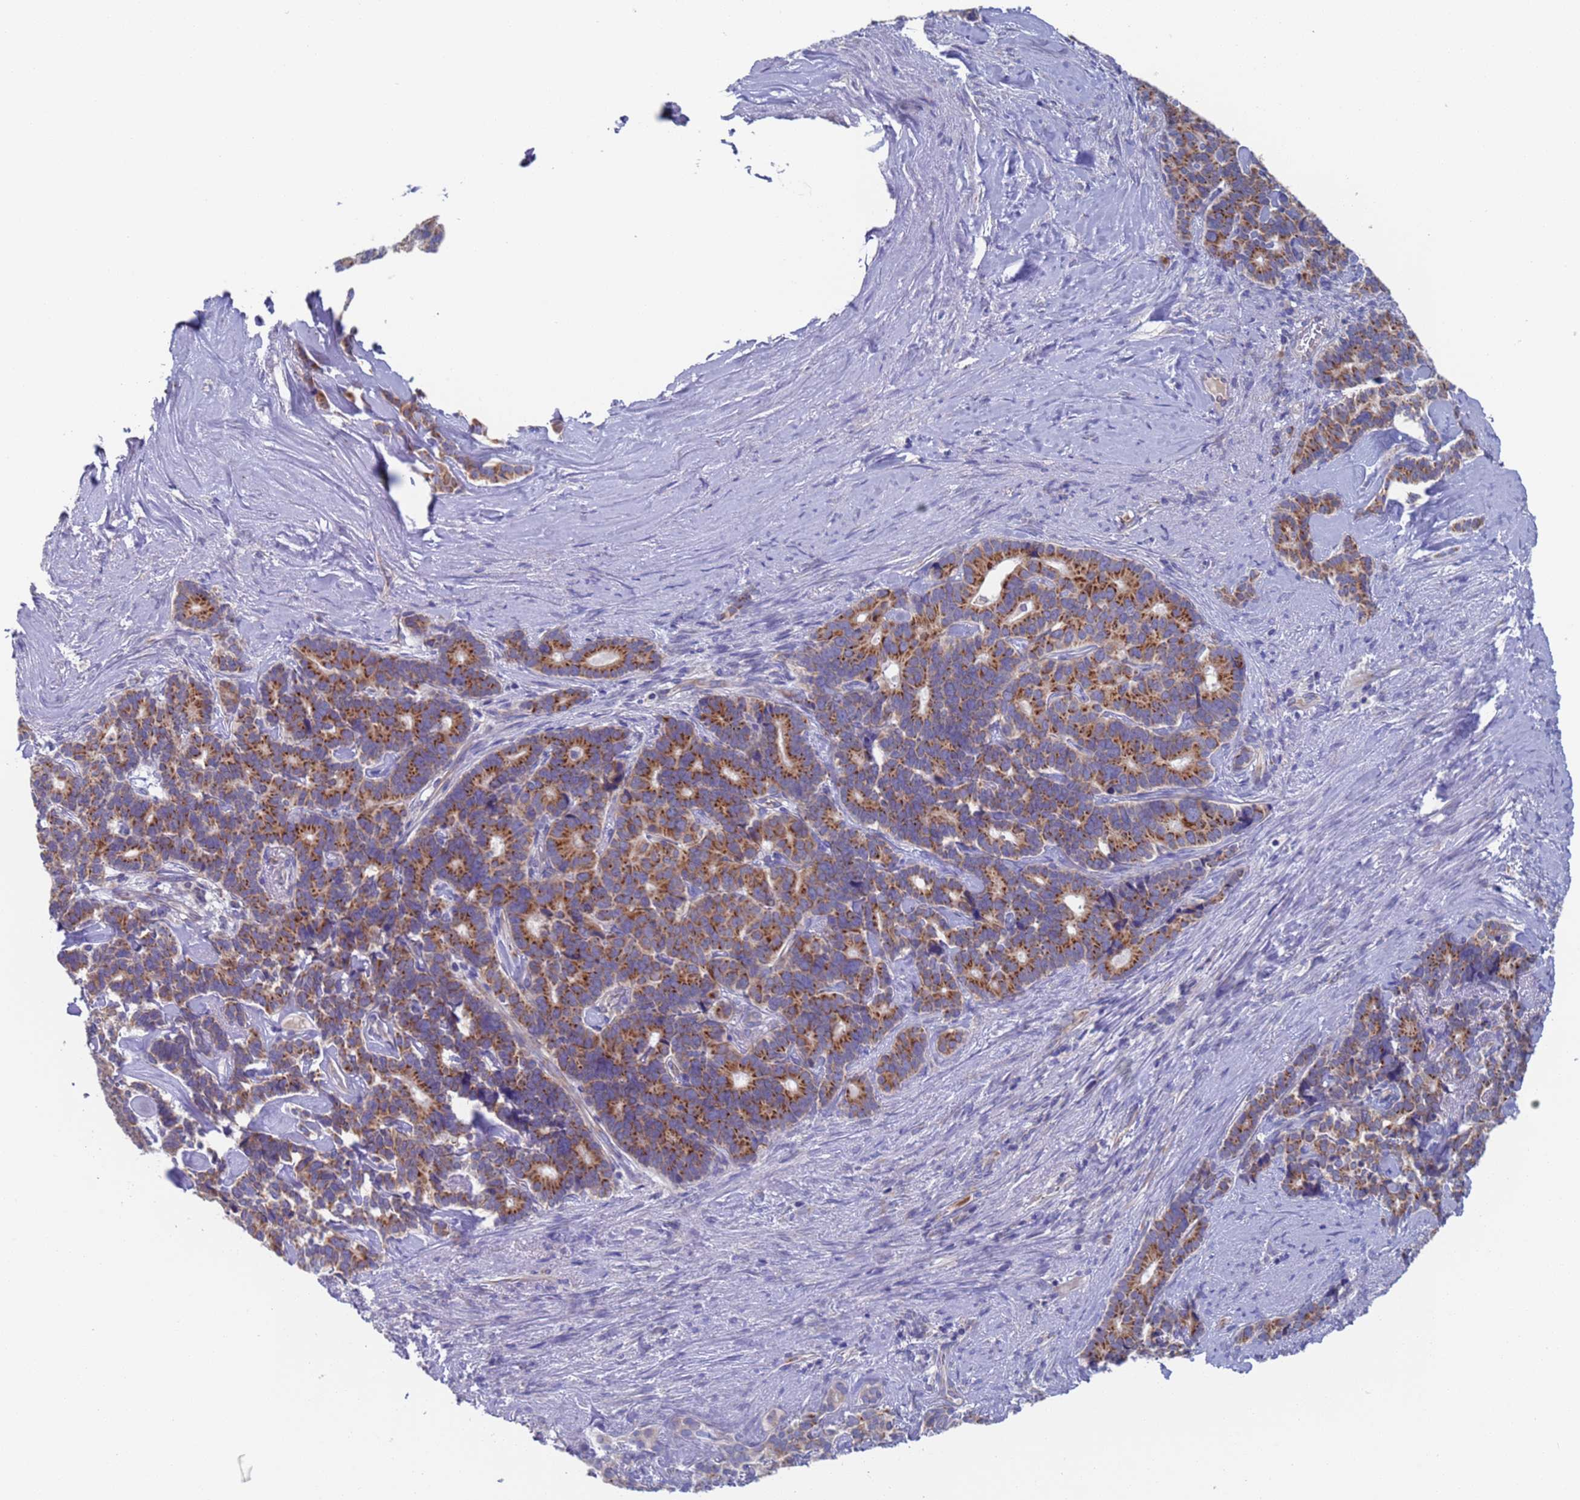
{"staining": {"intensity": "moderate", "quantity": ">75%", "location": "cytoplasmic/membranous"}, "tissue": "pancreatic cancer", "cell_type": "Tumor cells", "image_type": "cancer", "snomed": [{"axis": "morphology", "description": "Adenocarcinoma, NOS"}, {"axis": "topography", "description": "Pancreas"}], "caption": "This is an image of IHC staining of pancreatic cancer (adenocarcinoma), which shows moderate positivity in the cytoplasmic/membranous of tumor cells.", "gene": "PET117", "patient": {"sex": "female", "age": 74}}